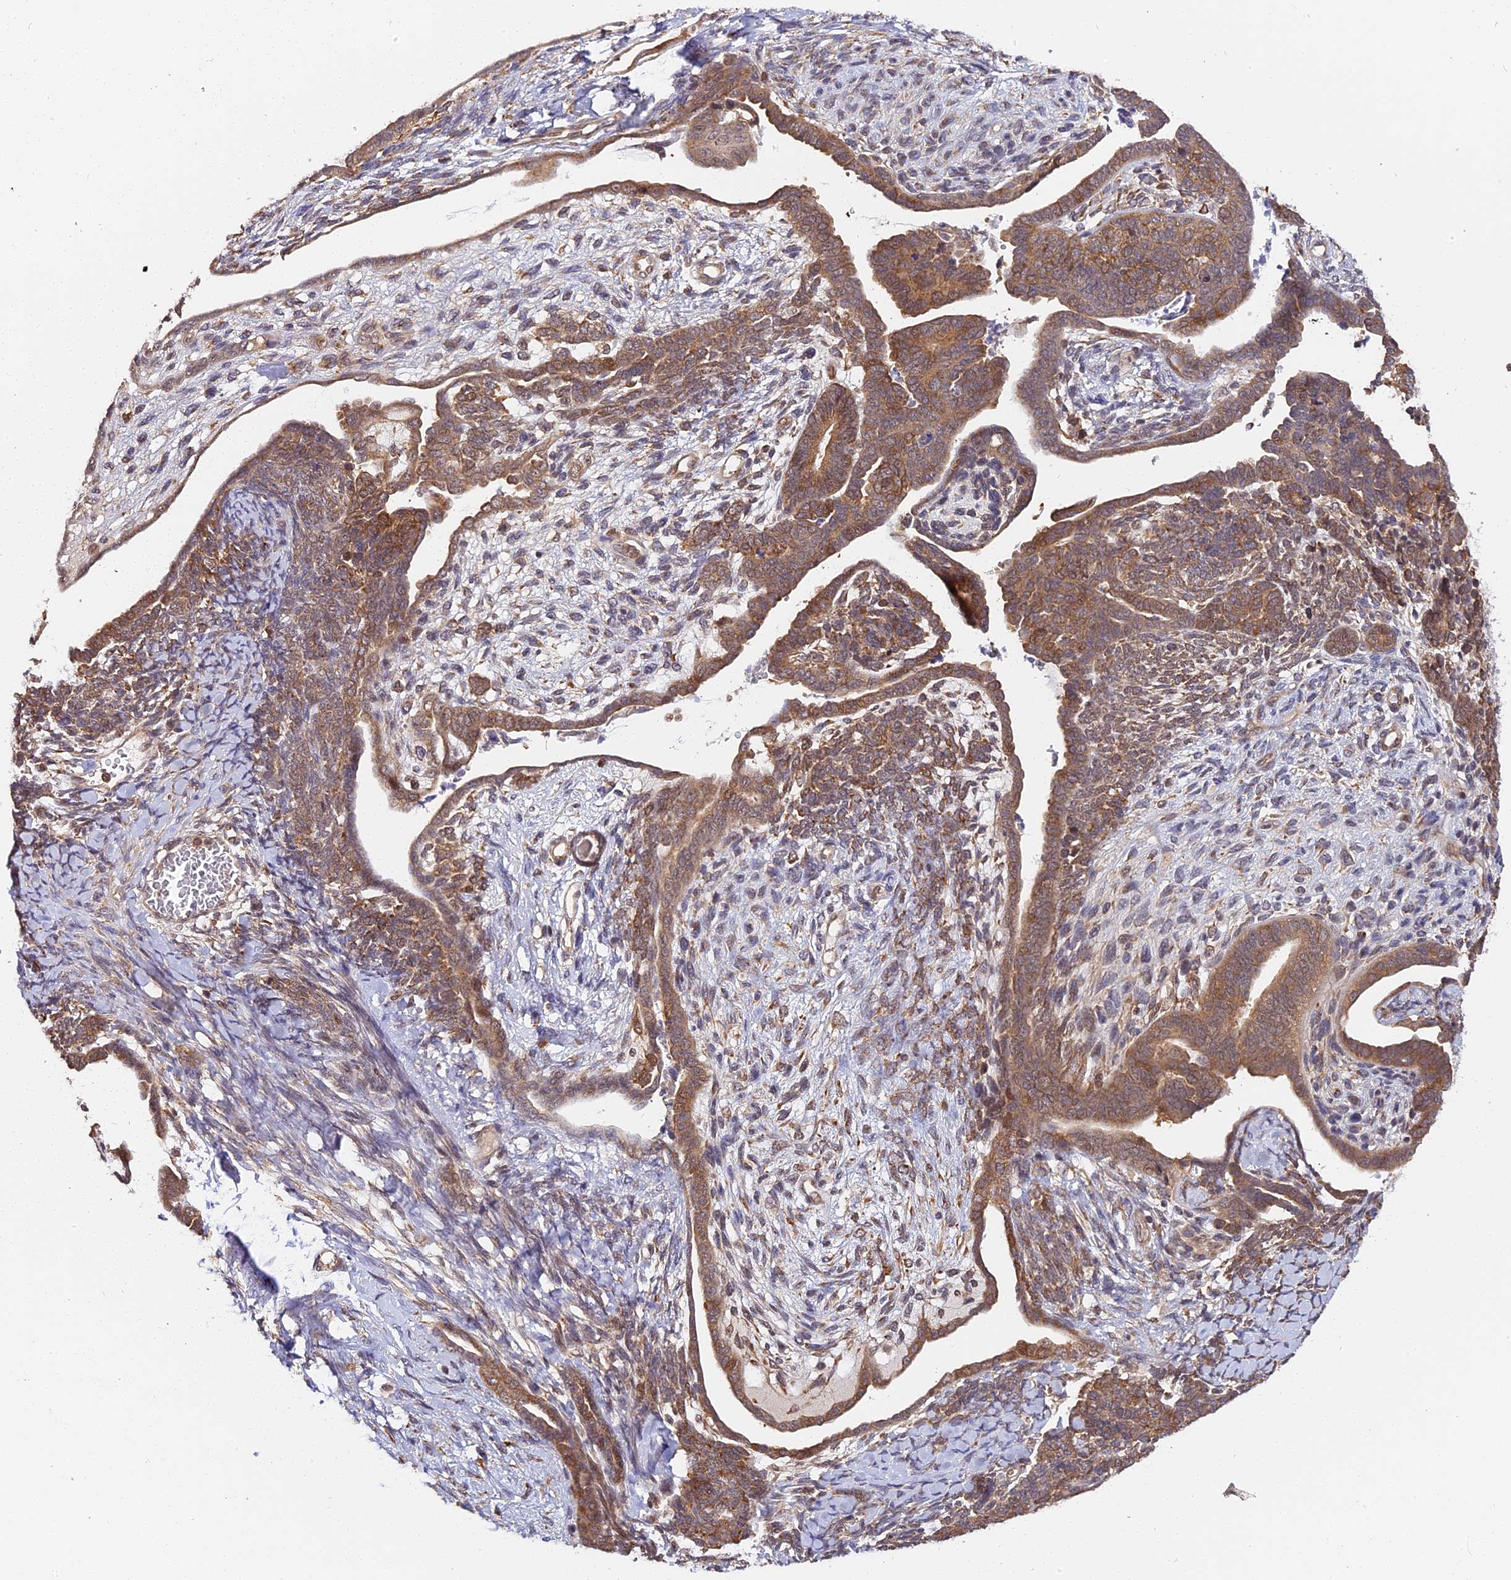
{"staining": {"intensity": "moderate", "quantity": ">75%", "location": "cytoplasmic/membranous"}, "tissue": "endometrial cancer", "cell_type": "Tumor cells", "image_type": "cancer", "snomed": [{"axis": "morphology", "description": "Neoplasm, malignant, NOS"}, {"axis": "topography", "description": "Endometrium"}], "caption": "Tumor cells exhibit moderate cytoplasmic/membranous positivity in about >75% of cells in malignant neoplasm (endometrial).", "gene": "IMPACT", "patient": {"sex": "female", "age": 74}}